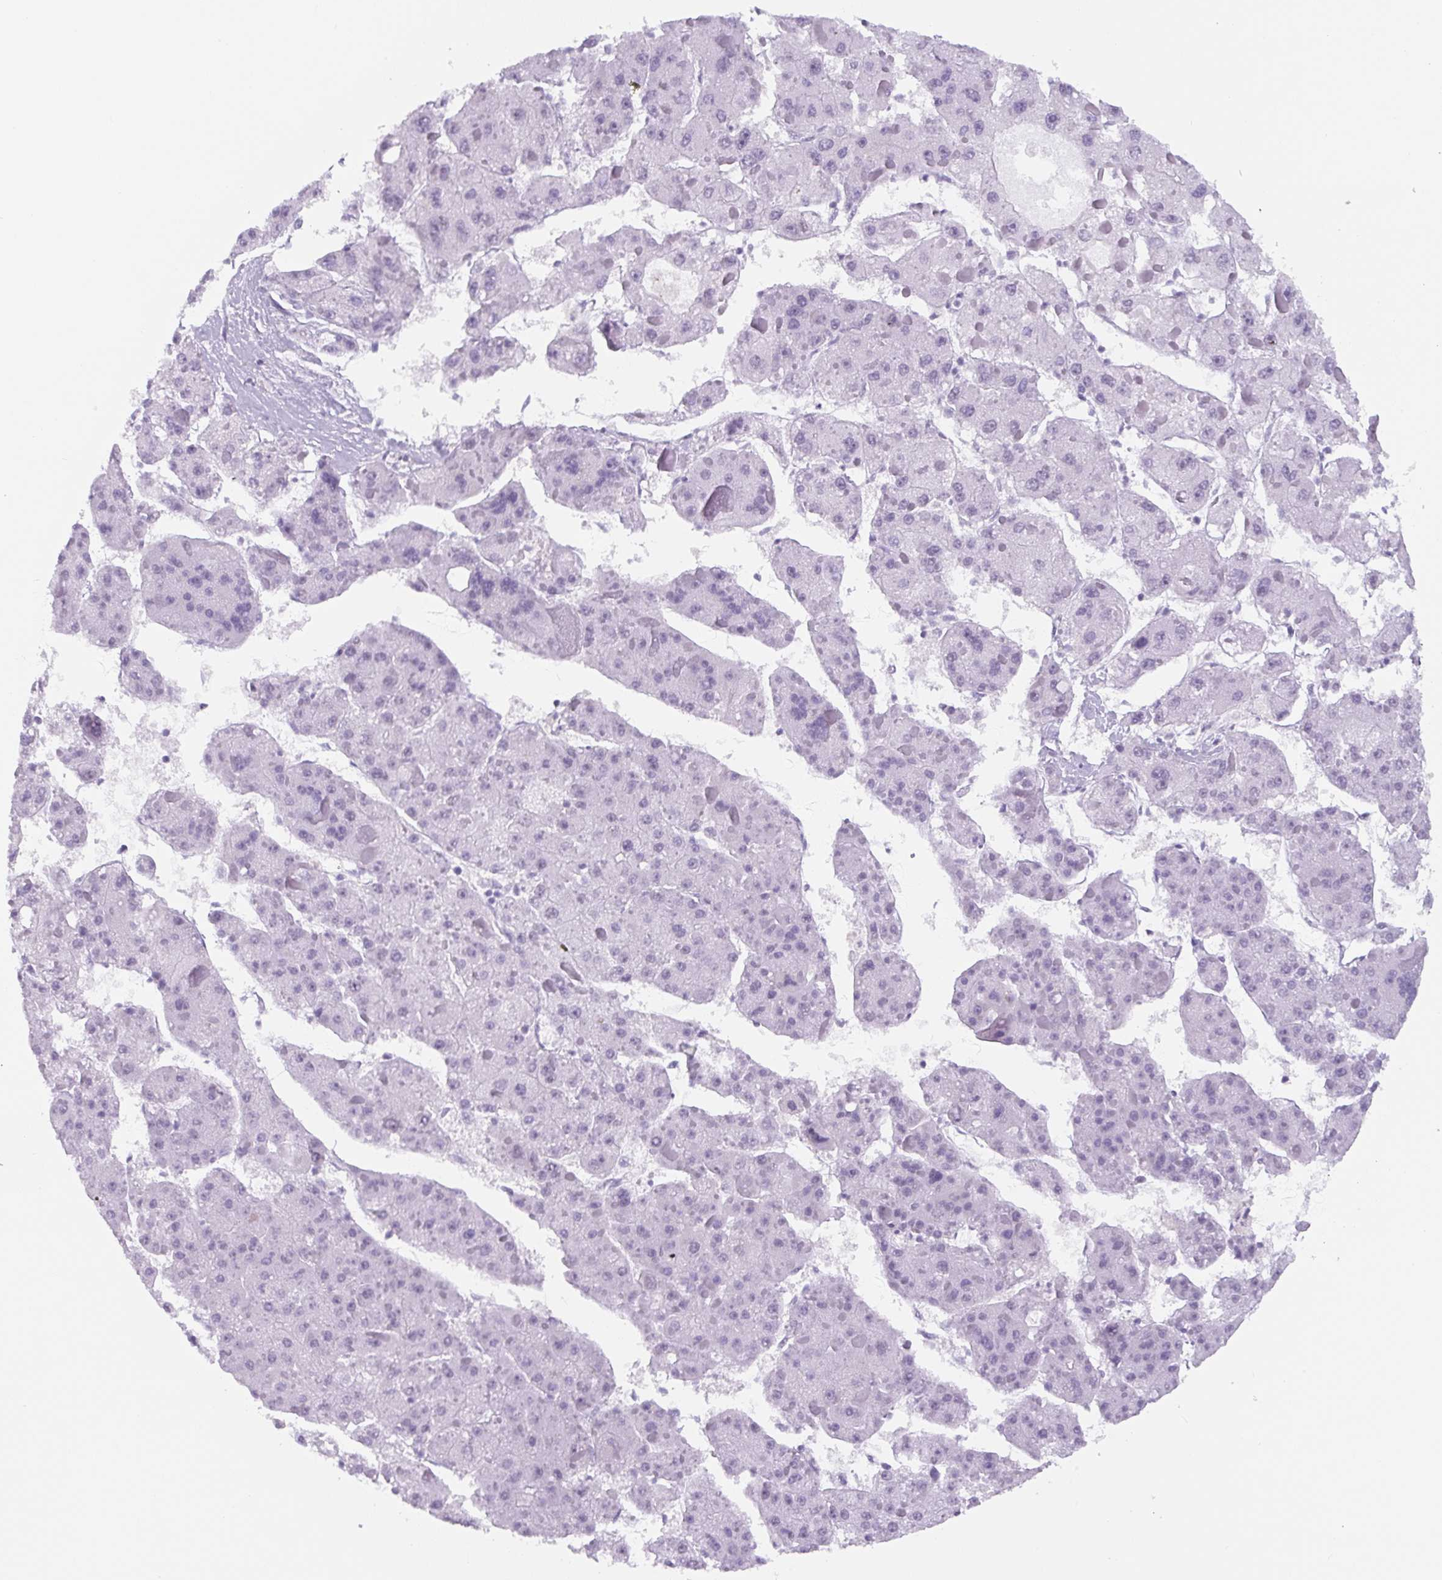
{"staining": {"intensity": "negative", "quantity": "none", "location": "none"}, "tissue": "liver cancer", "cell_type": "Tumor cells", "image_type": "cancer", "snomed": [{"axis": "morphology", "description": "Carcinoma, Hepatocellular, NOS"}, {"axis": "topography", "description": "Liver"}], "caption": "Human liver cancer stained for a protein using immunohistochemistry displays no positivity in tumor cells.", "gene": "TNFRSF8", "patient": {"sex": "female", "age": 73}}